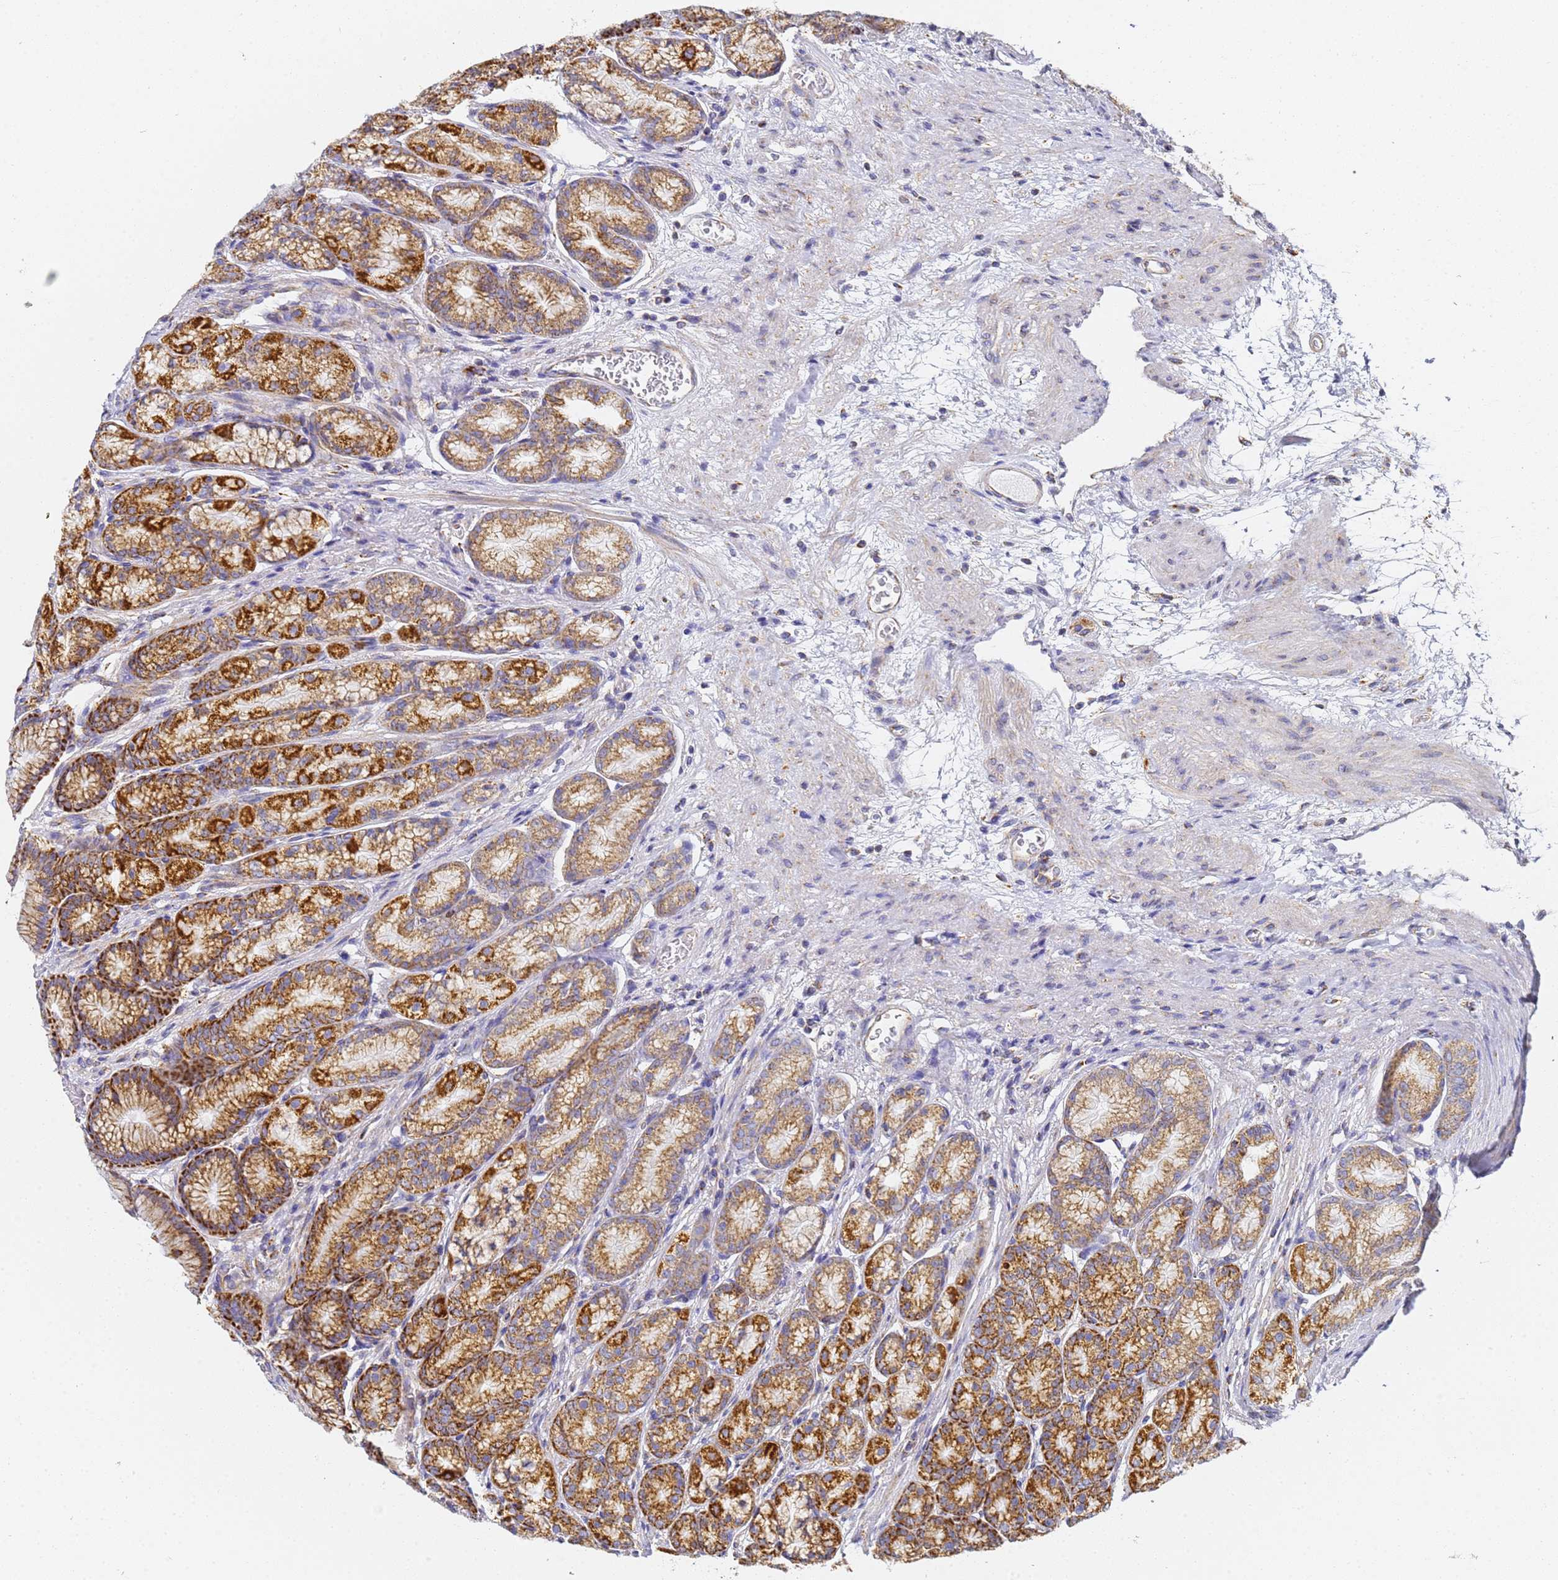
{"staining": {"intensity": "strong", "quantity": ">75%", "location": "cytoplasmic/membranous"}, "tissue": "stomach", "cell_type": "Glandular cells", "image_type": "normal", "snomed": [{"axis": "morphology", "description": "Normal tissue, NOS"}, {"axis": "morphology", "description": "Adenocarcinoma, NOS"}, {"axis": "morphology", "description": "Adenocarcinoma, High grade"}, {"axis": "topography", "description": "Stomach, upper"}, {"axis": "topography", "description": "Stomach"}], "caption": "An immunohistochemistry (IHC) image of normal tissue is shown. Protein staining in brown highlights strong cytoplasmic/membranous positivity in stomach within glandular cells.", "gene": "CNIH4", "patient": {"sex": "female", "age": 65}}